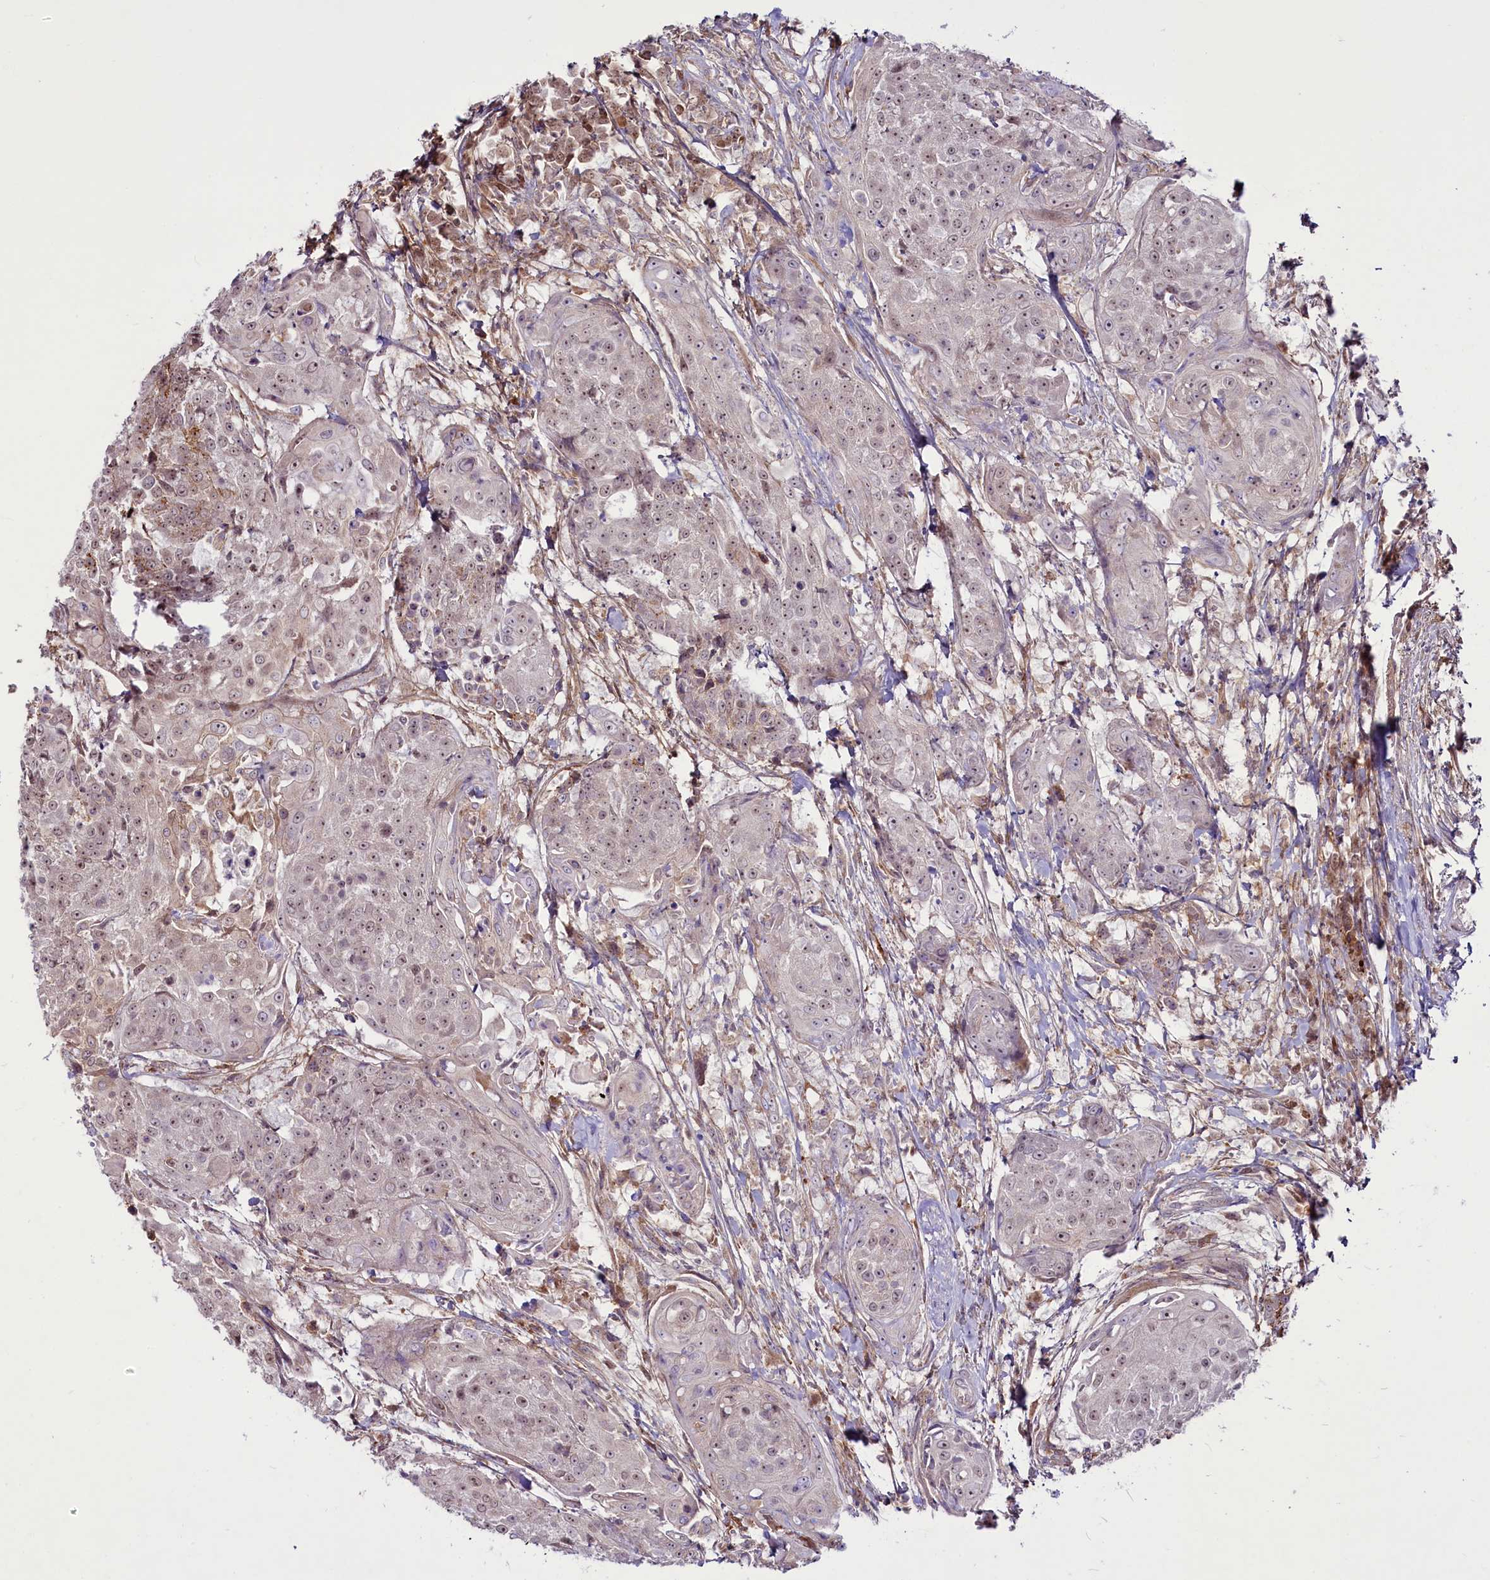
{"staining": {"intensity": "weak", "quantity": ">75%", "location": "nuclear"}, "tissue": "urothelial cancer", "cell_type": "Tumor cells", "image_type": "cancer", "snomed": [{"axis": "morphology", "description": "Urothelial carcinoma, High grade"}, {"axis": "topography", "description": "Urinary bladder"}], "caption": "Immunohistochemical staining of human high-grade urothelial carcinoma shows low levels of weak nuclear staining in about >75% of tumor cells.", "gene": "RSBN1", "patient": {"sex": "female", "age": 63}}